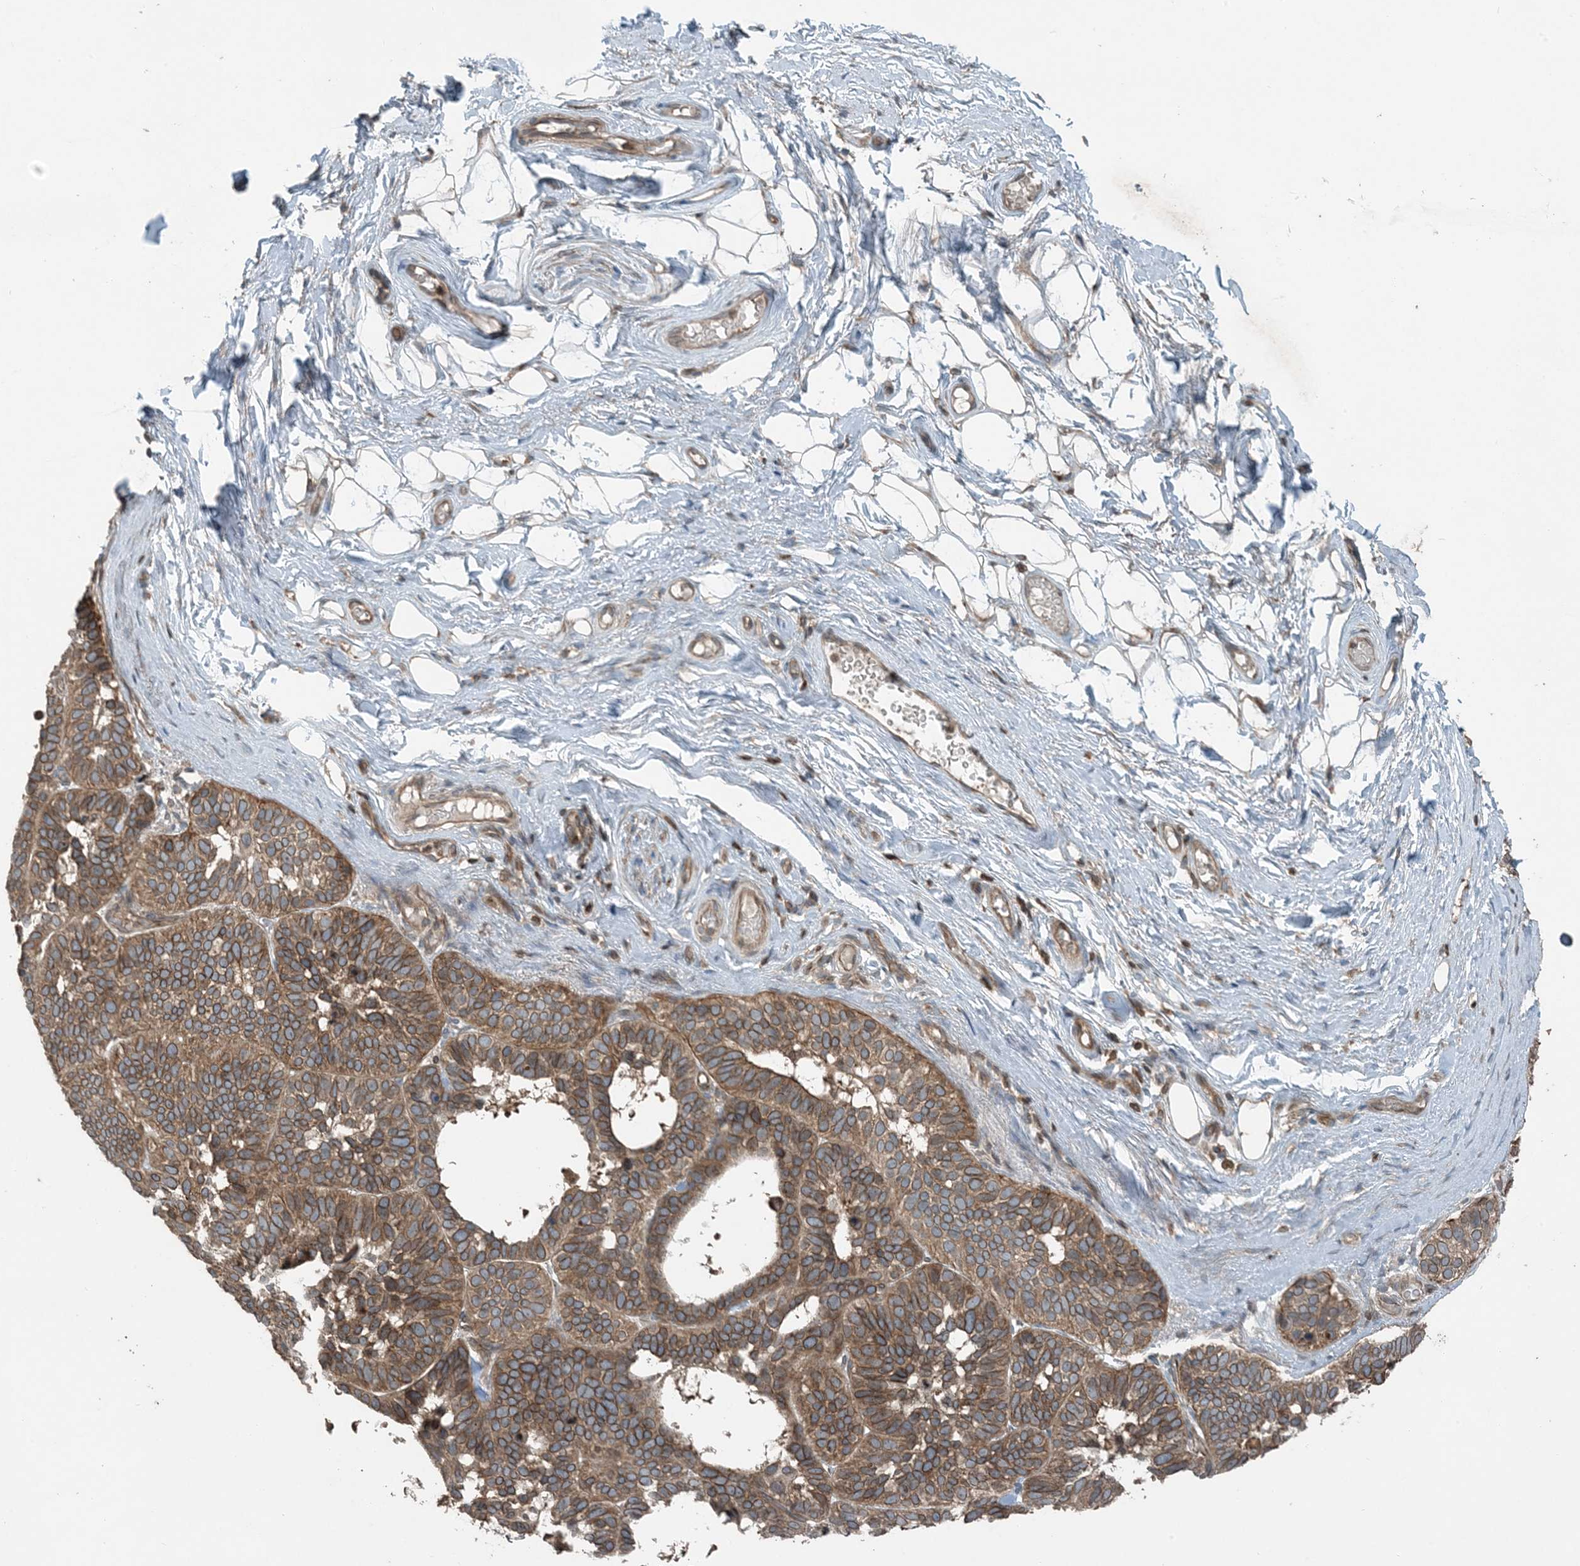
{"staining": {"intensity": "moderate", "quantity": ">75%", "location": "cytoplasmic/membranous,nuclear"}, "tissue": "skin cancer", "cell_type": "Tumor cells", "image_type": "cancer", "snomed": [{"axis": "morphology", "description": "Basal cell carcinoma"}, {"axis": "topography", "description": "Skin"}], "caption": "Skin cancer stained for a protein shows moderate cytoplasmic/membranous and nuclear positivity in tumor cells.", "gene": "ZFAND2B", "patient": {"sex": "male", "age": 62}}